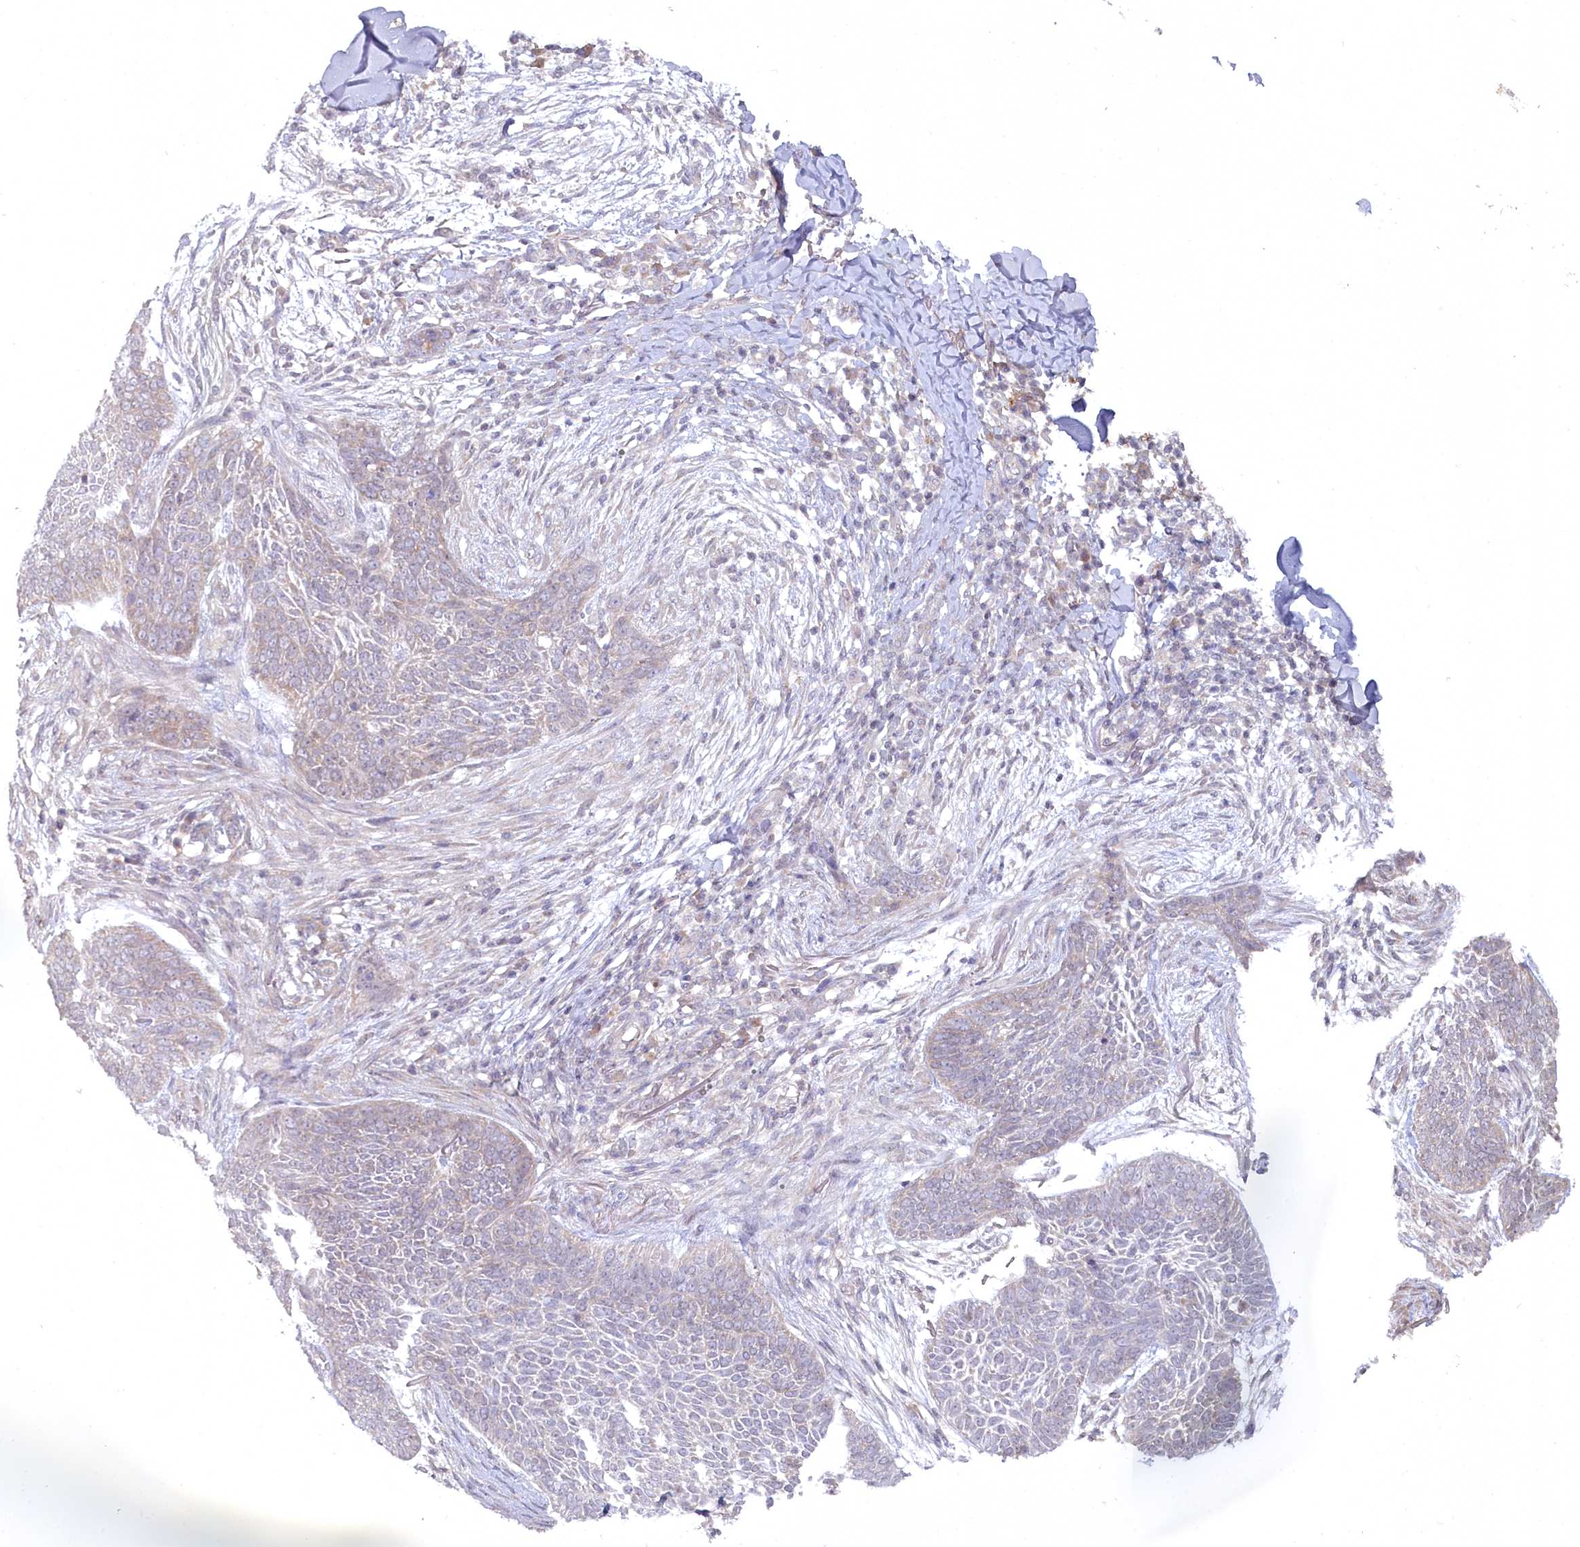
{"staining": {"intensity": "negative", "quantity": "none", "location": "none"}, "tissue": "skin cancer", "cell_type": "Tumor cells", "image_type": "cancer", "snomed": [{"axis": "morphology", "description": "Basal cell carcinoma"}, {"axis": "topography", "description": "Skin"}], "caption": "Photomicrograph shows no significant protein positivity in tumor cells of skin basal cell carcinoma.", "gene": "AAMDC", "patient": {"sex": "male", "age": 85}}